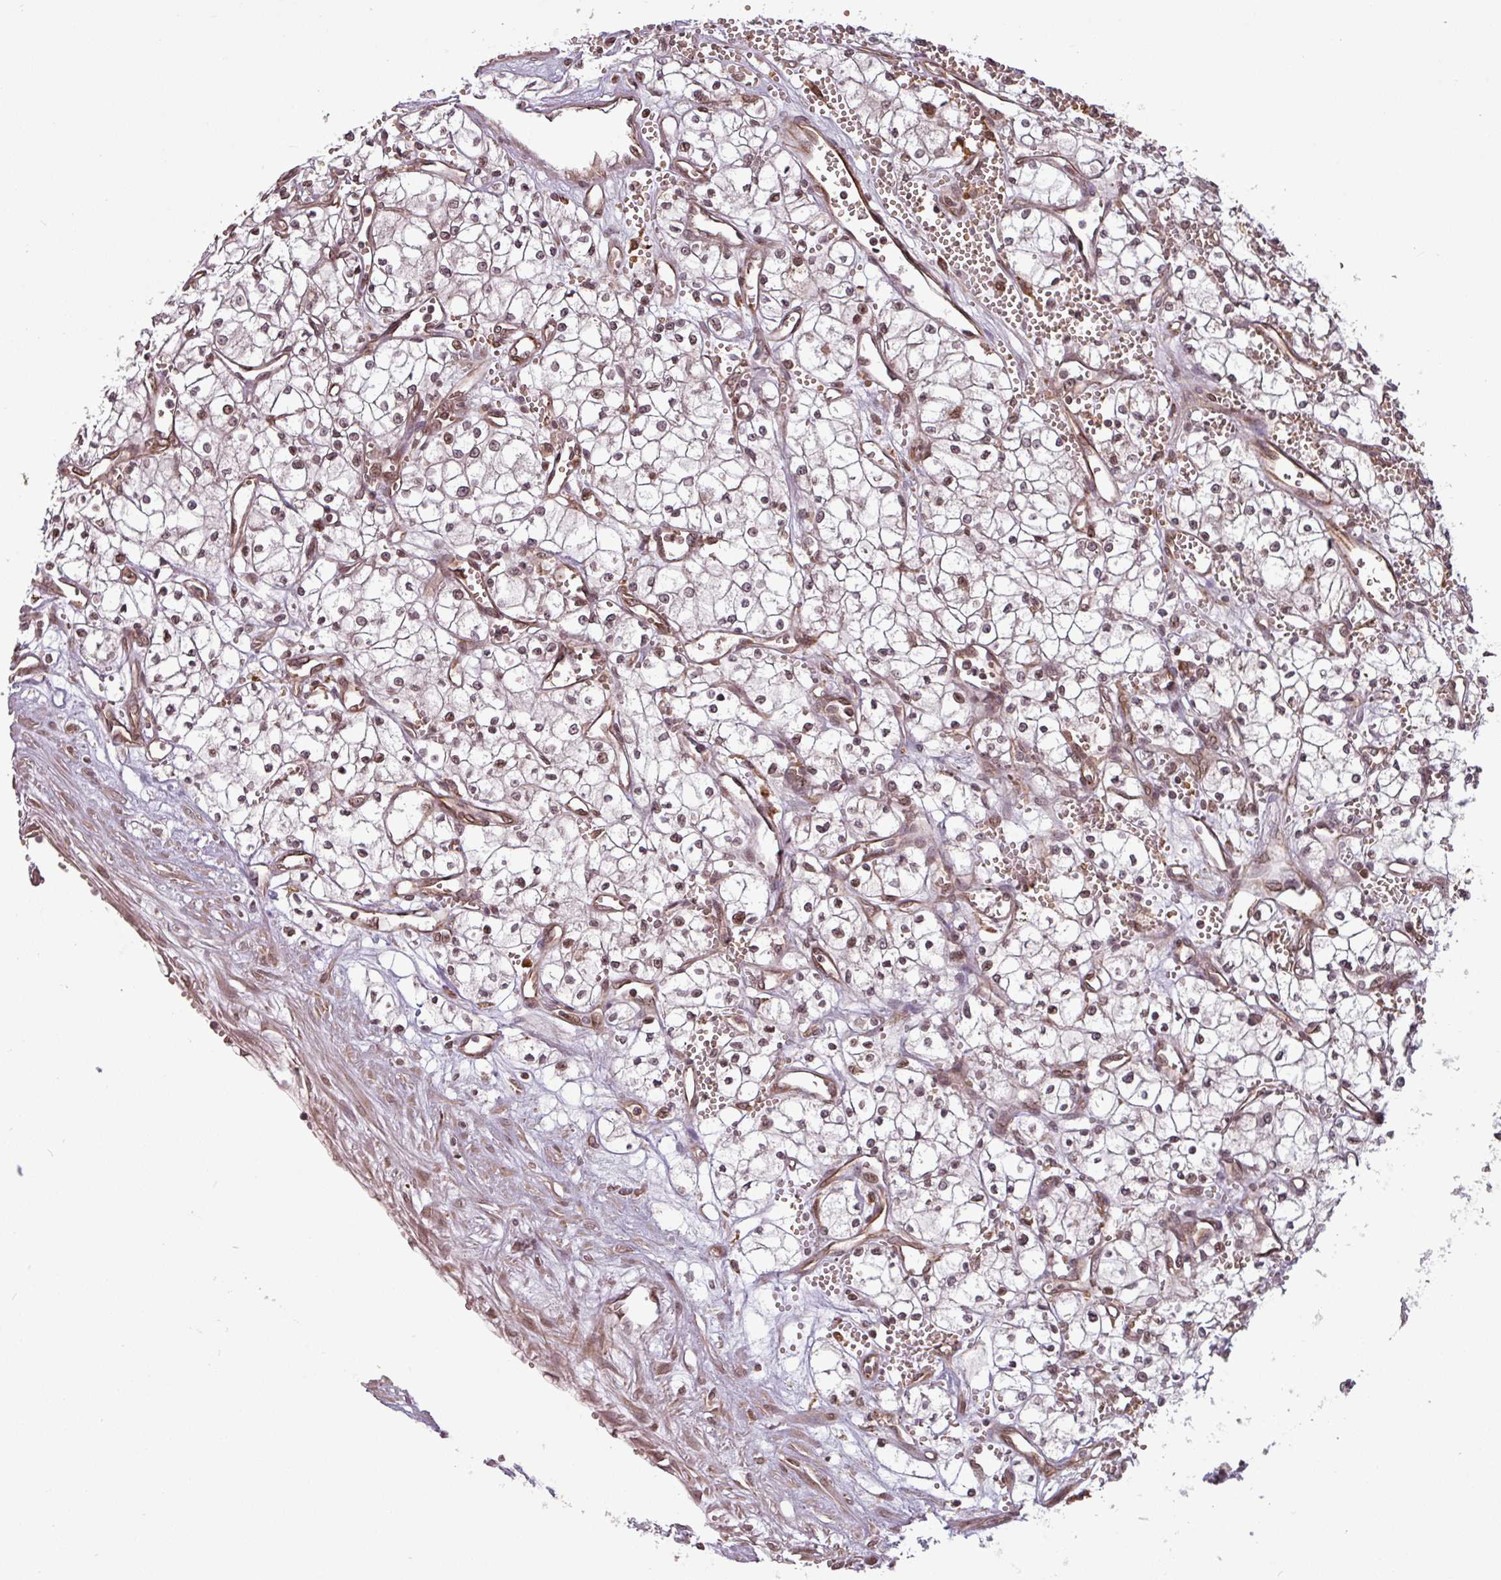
{"staining": {"intensity": "moderate", "quantity": "25%-75%", "location": "nuclear"}, "tissue": "renal cancer", "cell_type": "Tumor cells", "image_type": "cancer", "snomed": [{"axis": "morphology", "description": "Adenocarcinoma, NOS"}, {"axis": "topography", "description": "Kidney"}], "caption": "Immunohistochemical staining of human renal cancer displays moderate nuclear protein positivity in about 25%-75% of tumor cells.", "gene": "RBM4B", "patient": {"sex": "male", "age": 59}}